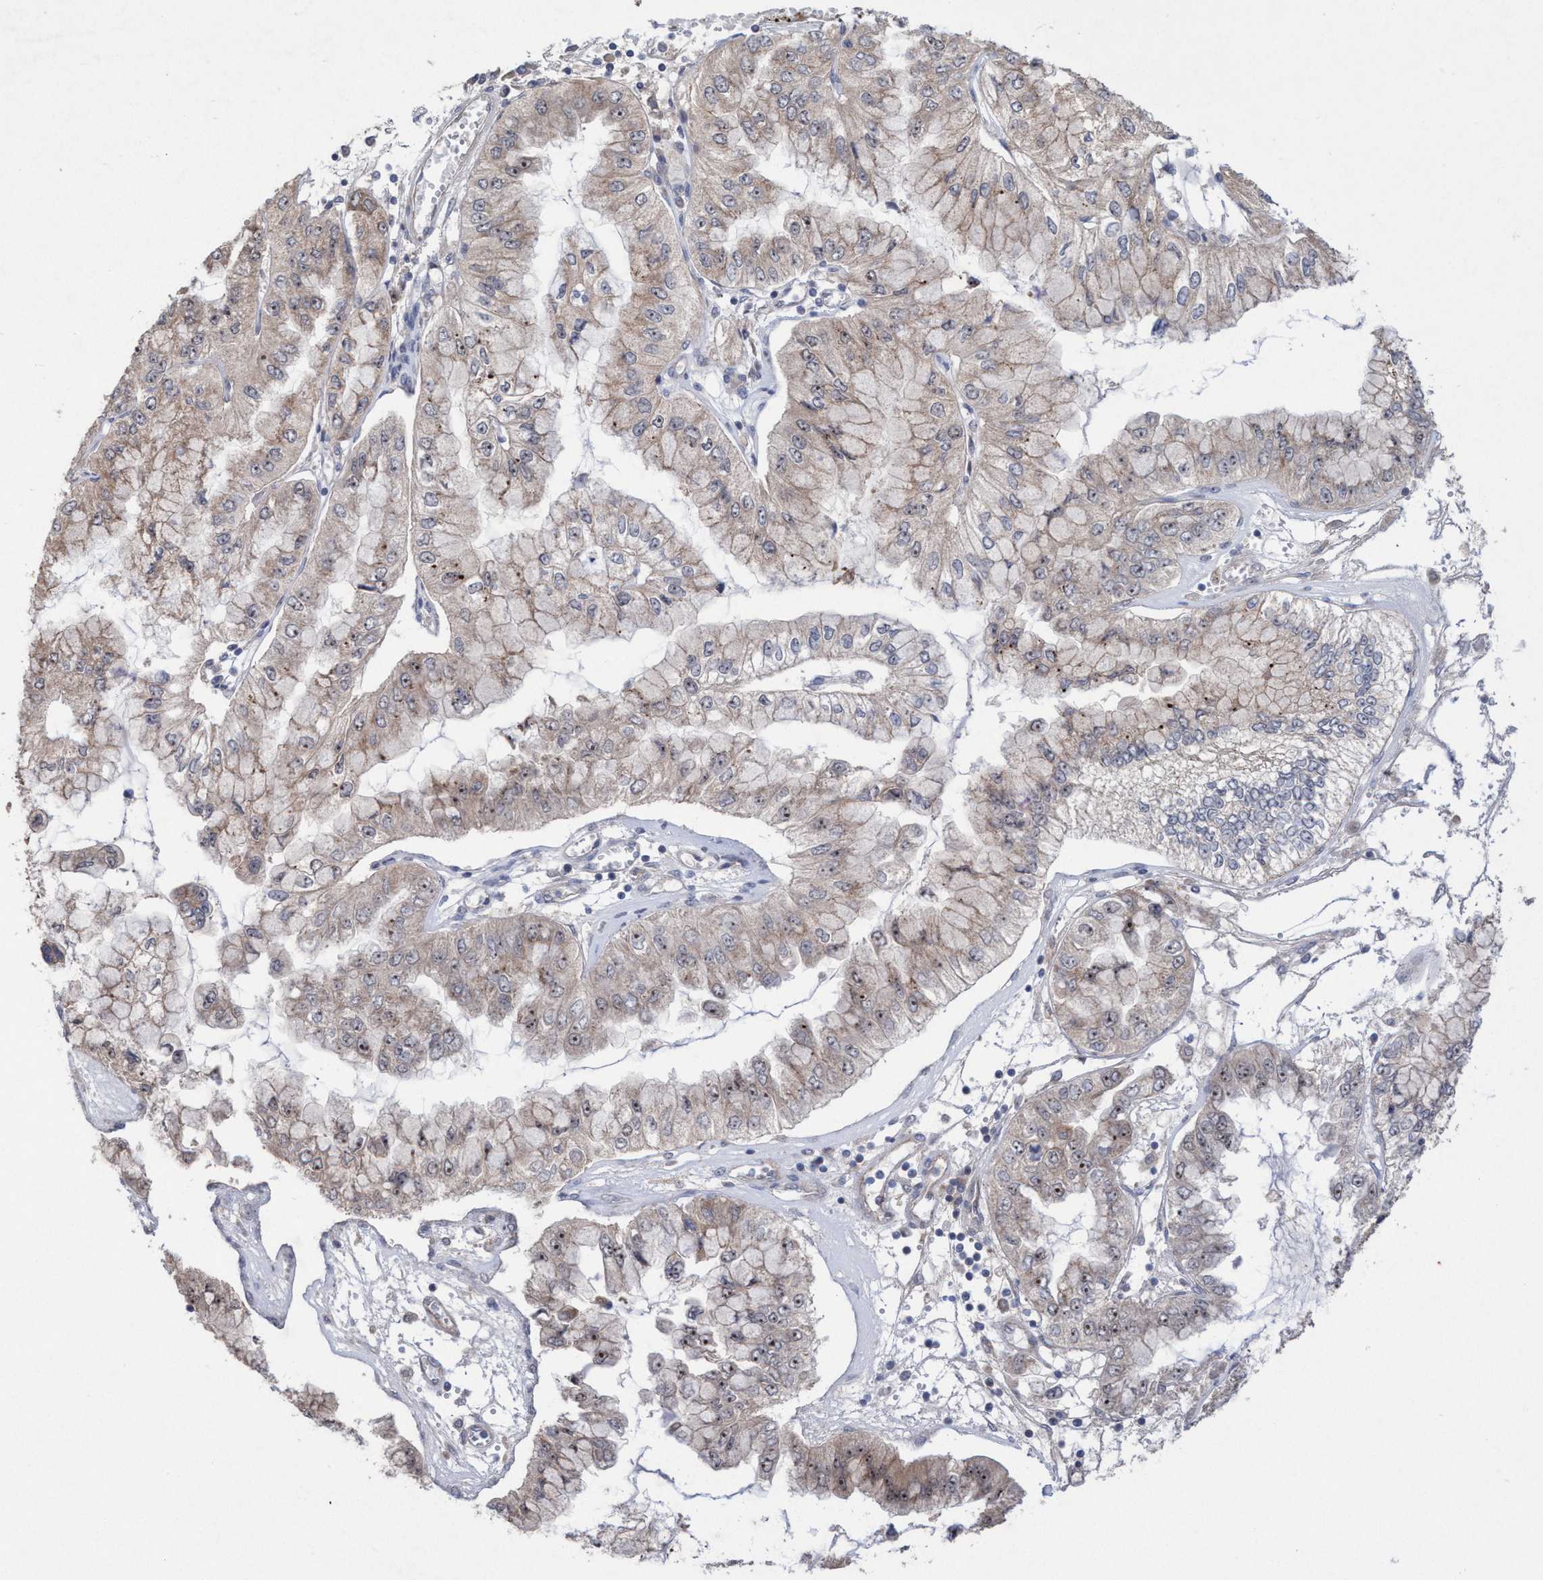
{"staining": {"intensity": "moderate", "quantity": ">75%", "location": "cytoplasmic/membranous,nuclear"}, "tissue": "liver cancer", "cell_type": "Tumor cells", "image_type": "cancer", "snomed": [{"axis": "morphology", "description": "Cholangiocarcinoma"}, {"axis": "topography", "description": "Liver"}], "caption": "Tumor cells demonstrate moderate cytoplasmic/membranous and nuclear expression in about >75% of cells in liver cancer (cholangiocarcinoma). (DAB IHC with brightfield microscopy, high magnification).", "gene": "P2RY14", "patient": {"sex": "female", "age": 79}}